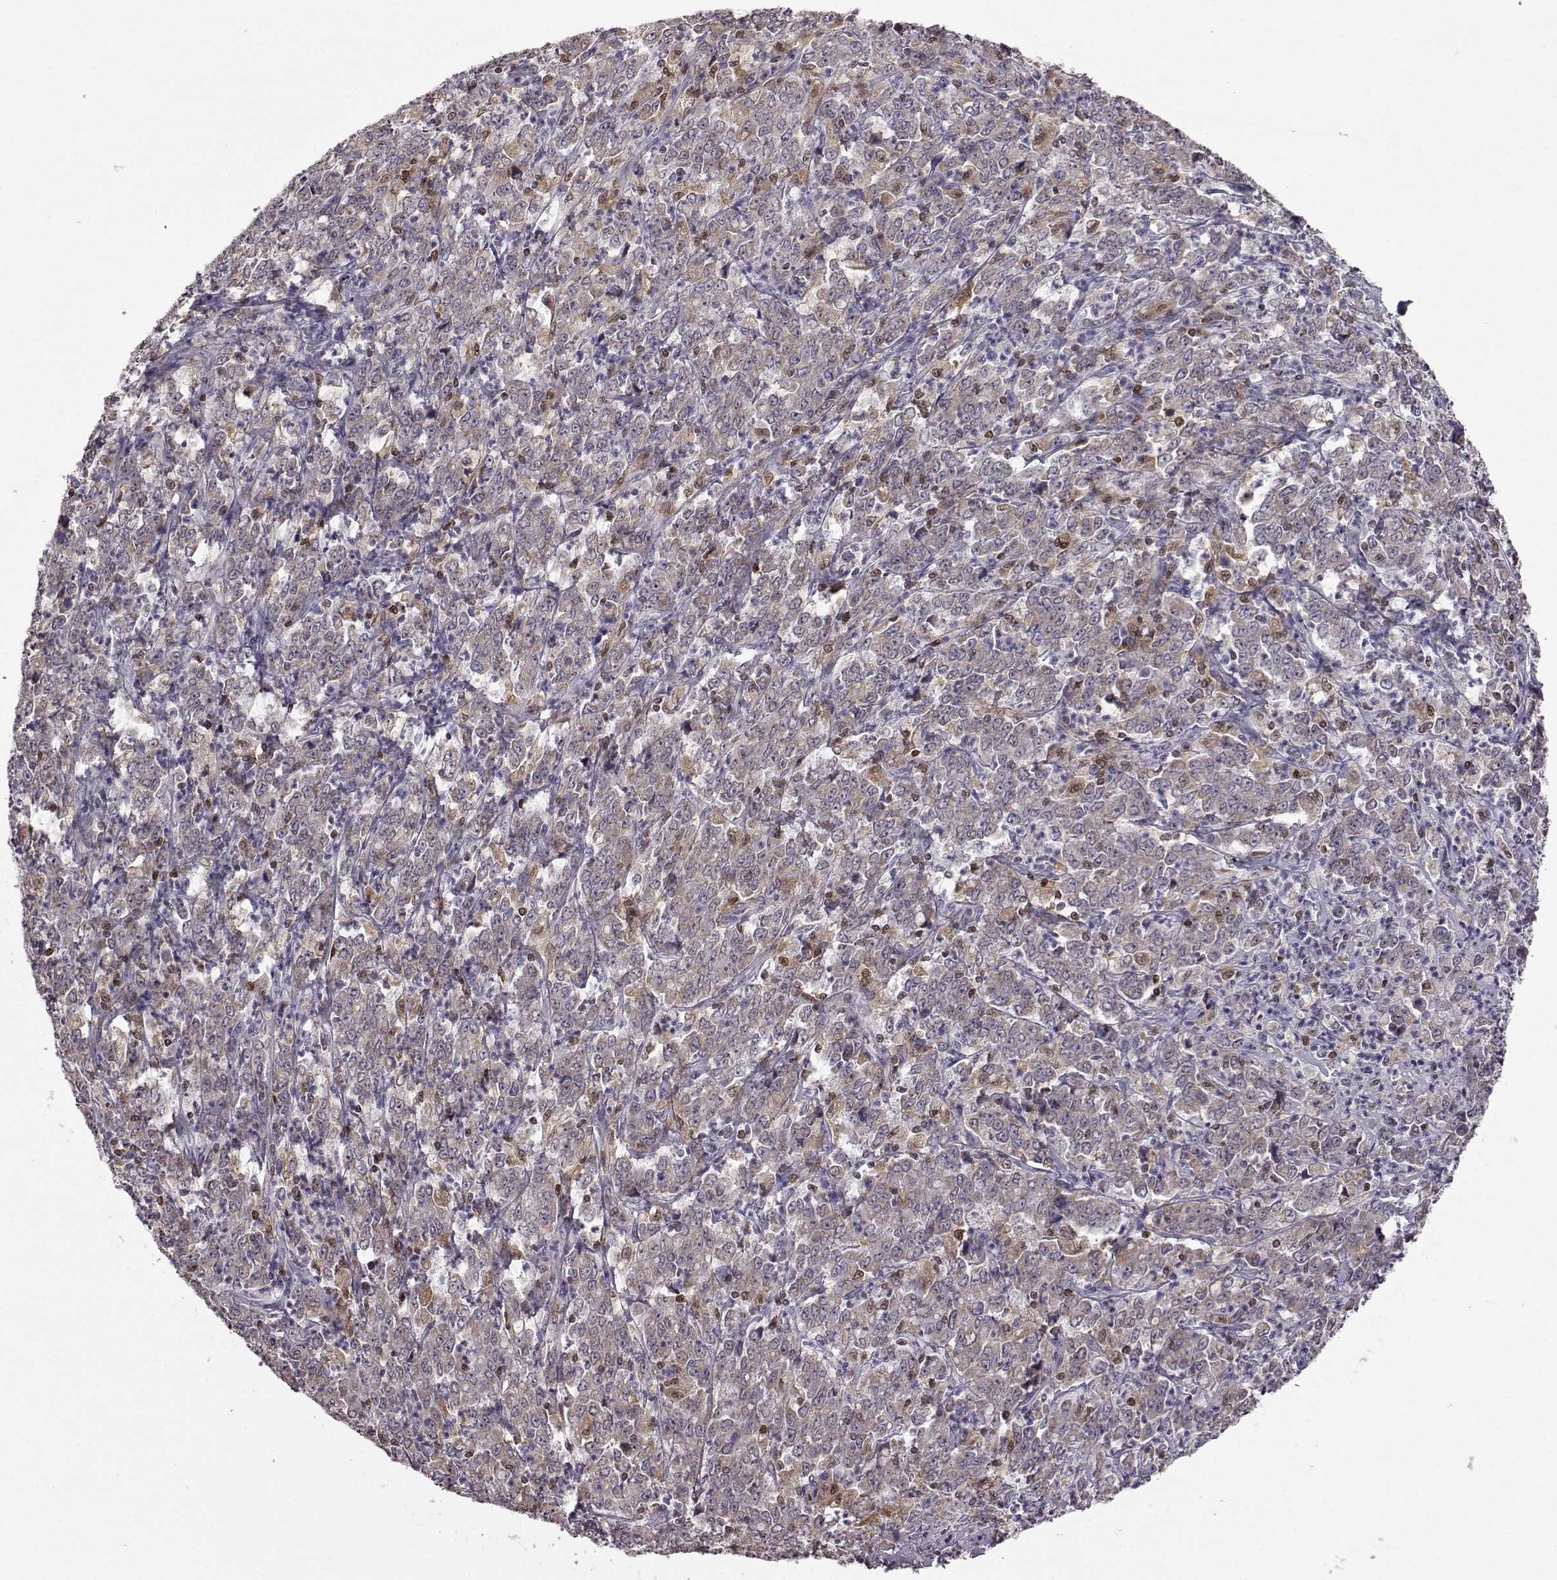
{"staining": {"intensity": "weak", "quantity": "25%-75%", "location": "cytoplasmic/membranous"}, "tissue": "stomach cancer", "cell_type": "Tumor cells", "image_type": "cancer", "snomed": [{"axis": "morphology", "description": "Adenocarcinoma, NOS"}, {"axis": "topography", "description": "Stomach, lower"}], "caption": "Protein staining of stomach adenocarcinoma tissue shows weak cytoplasmic/membranous expression in approximately 25%-75% of tumor cells. (IHC, brightfield microscopy, high magnification).", "gene": "DOK2", "patient": {"sex": "female", "age": 71}}